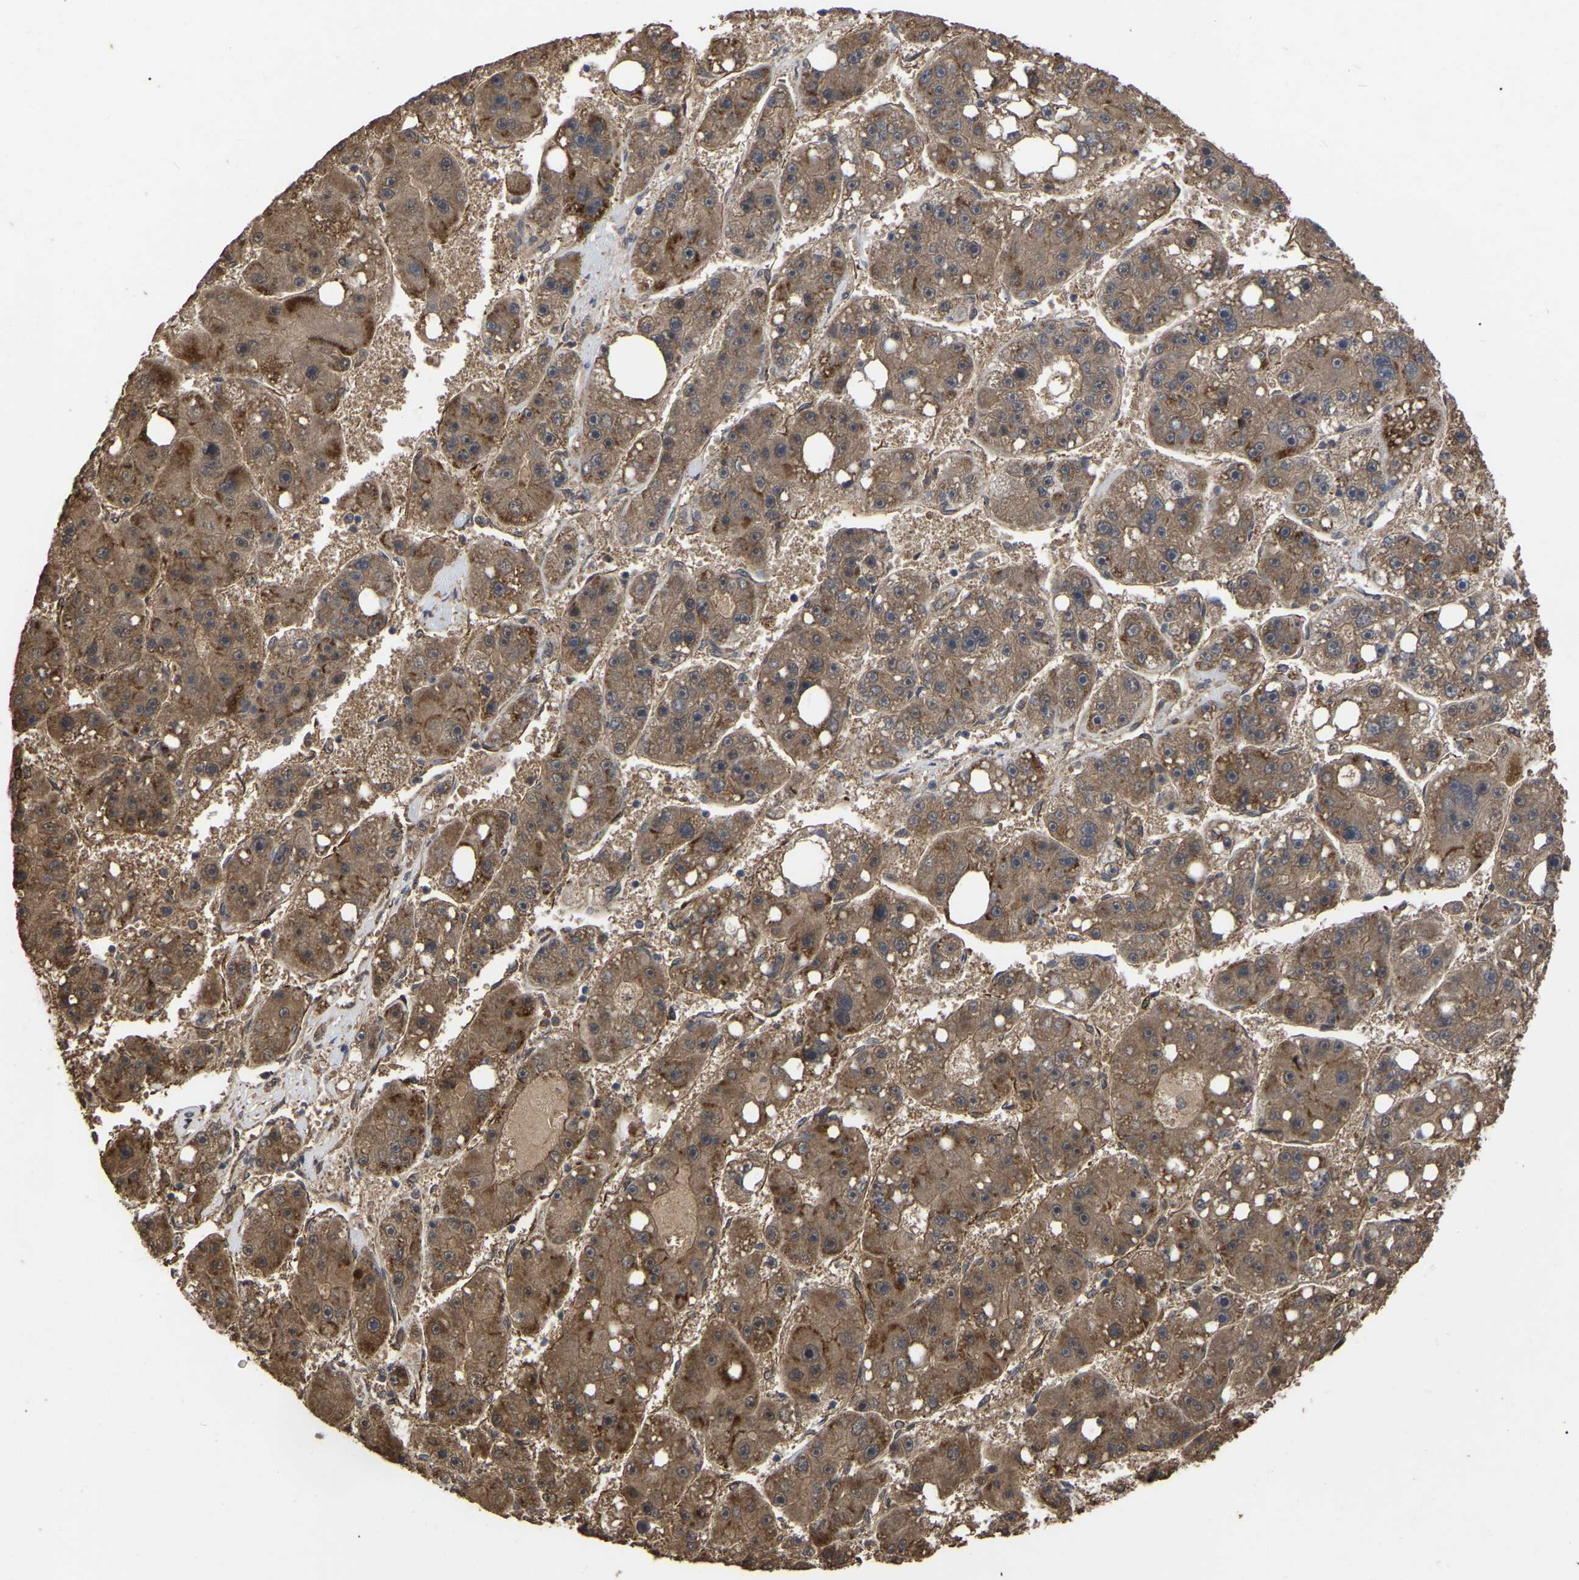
{"staining": {"intensity": "moderate", "quantity": ">75%", "location": "cytoplasmic/membranous"}, "tissue": "liver cancer", "cell_type": "Tumor cells", "image_type": "cancer", "snomed": [{"axis": "morphology", "description": "Carcinoma, Hepatocellular, NOS"}, {"axis": "topography", "description": "Liver"}], "caption": "This histopathology image displays hepatocellular carcinoma (liver) stained with immunohistochemistry to label a protein in brown. The cytoplasmic/membranous of tumor cells show moderate positivity for the protein. Nuclei are counter-stained blue.", "gene": "FAM161B", "patient": {"sex": "female", "age": 61}}